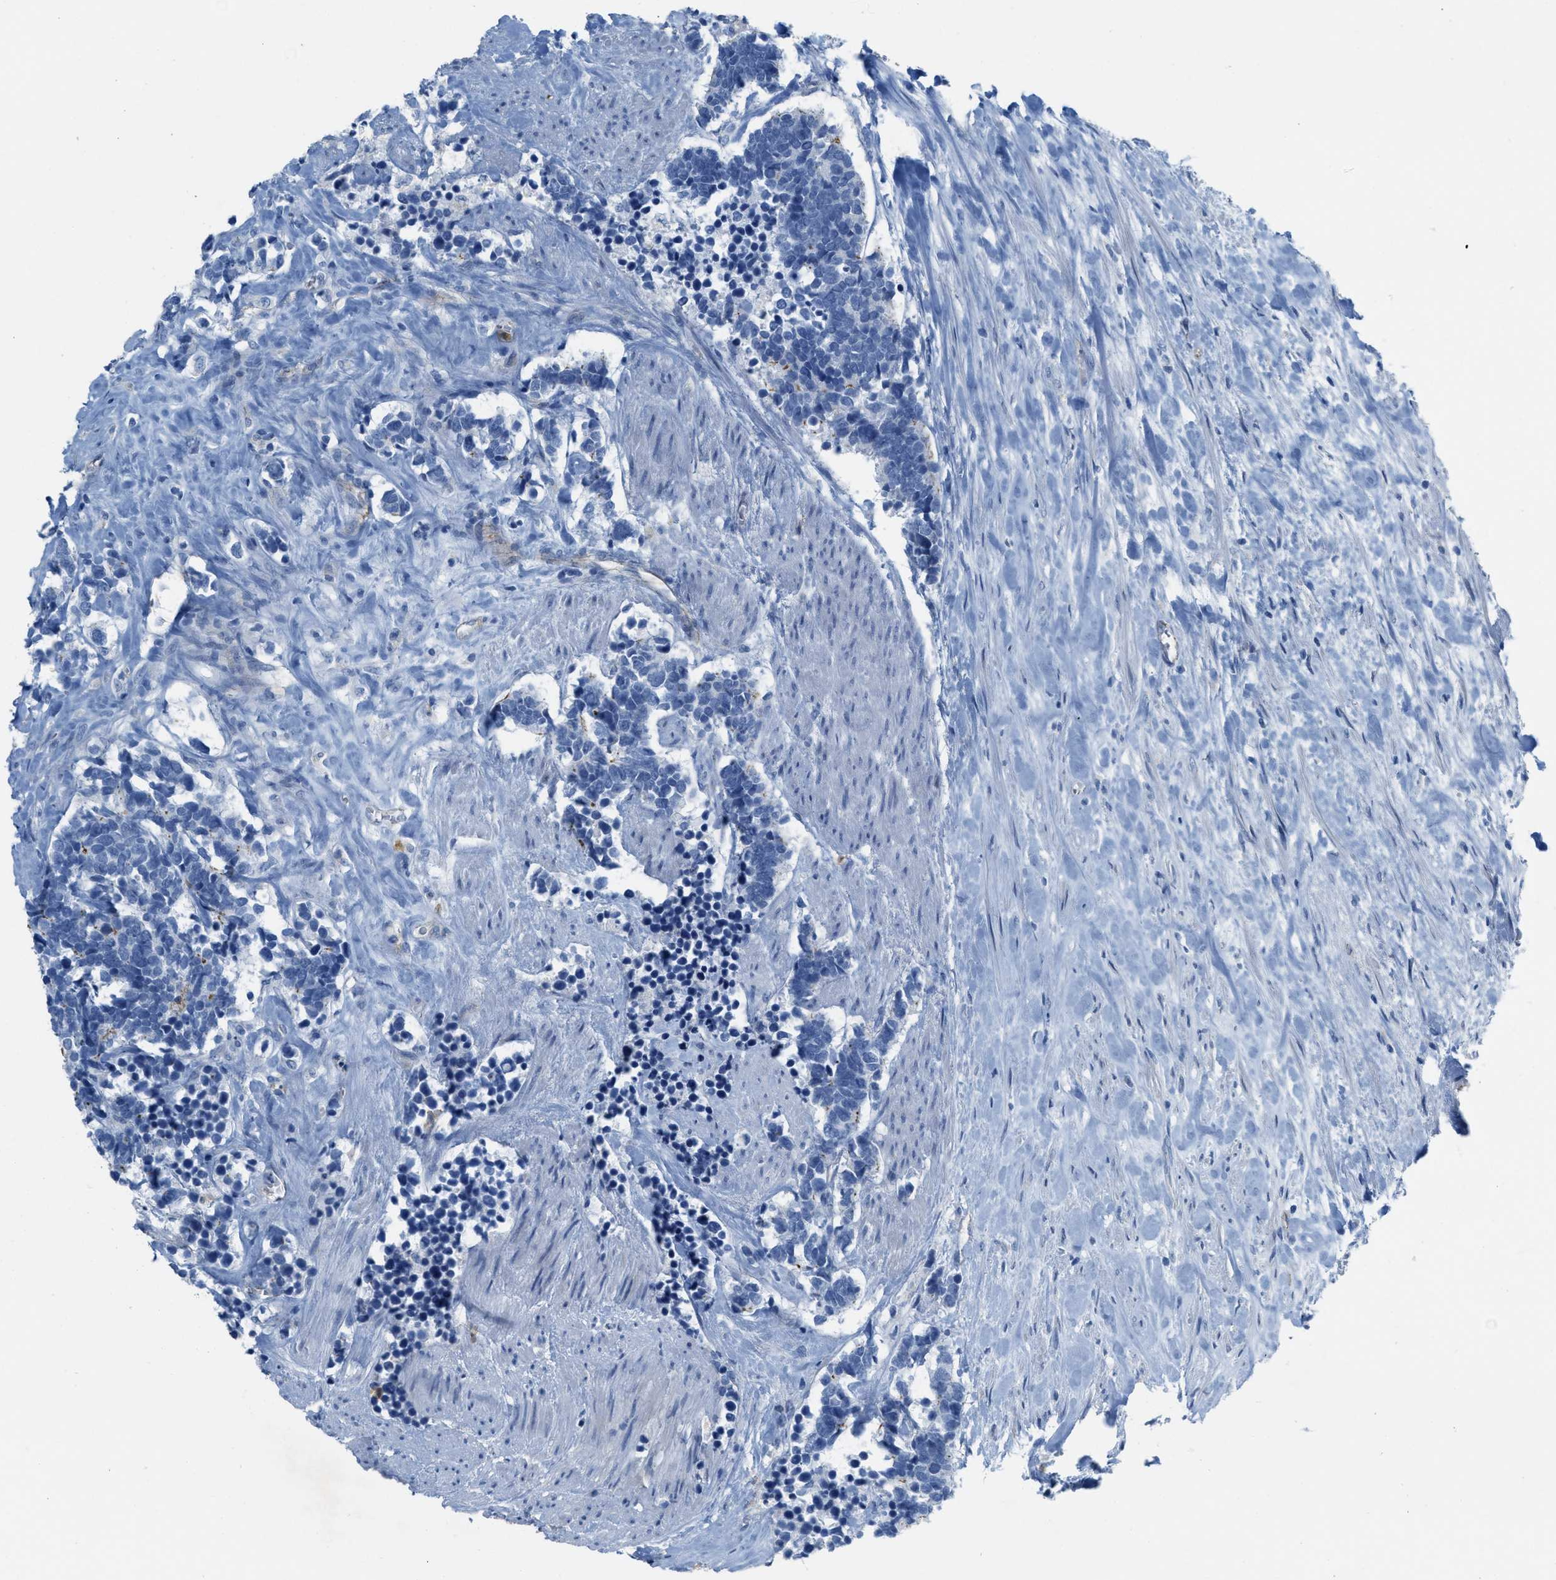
{"staining": {"intensity": "negative", "quantity": "none", "location": "none"}, "tissue": "carcinoid", "cell_type": "Tumor cells", "image_type": "cancer", "snomed": [{"axis": "morphology", "description": "Carcinoma, NOS"}, {"axis": "morphology", "description": "Carcinoid, malignant, NOS"}, {"axis": "topography", "description": "Urinary bladder"}], "caption": "Histopathology image shows no significant protein expression in tumor cells of carcinoid (malignant).", "gene": "CRB3", "patient": {"sex": "male", "age": 57}}